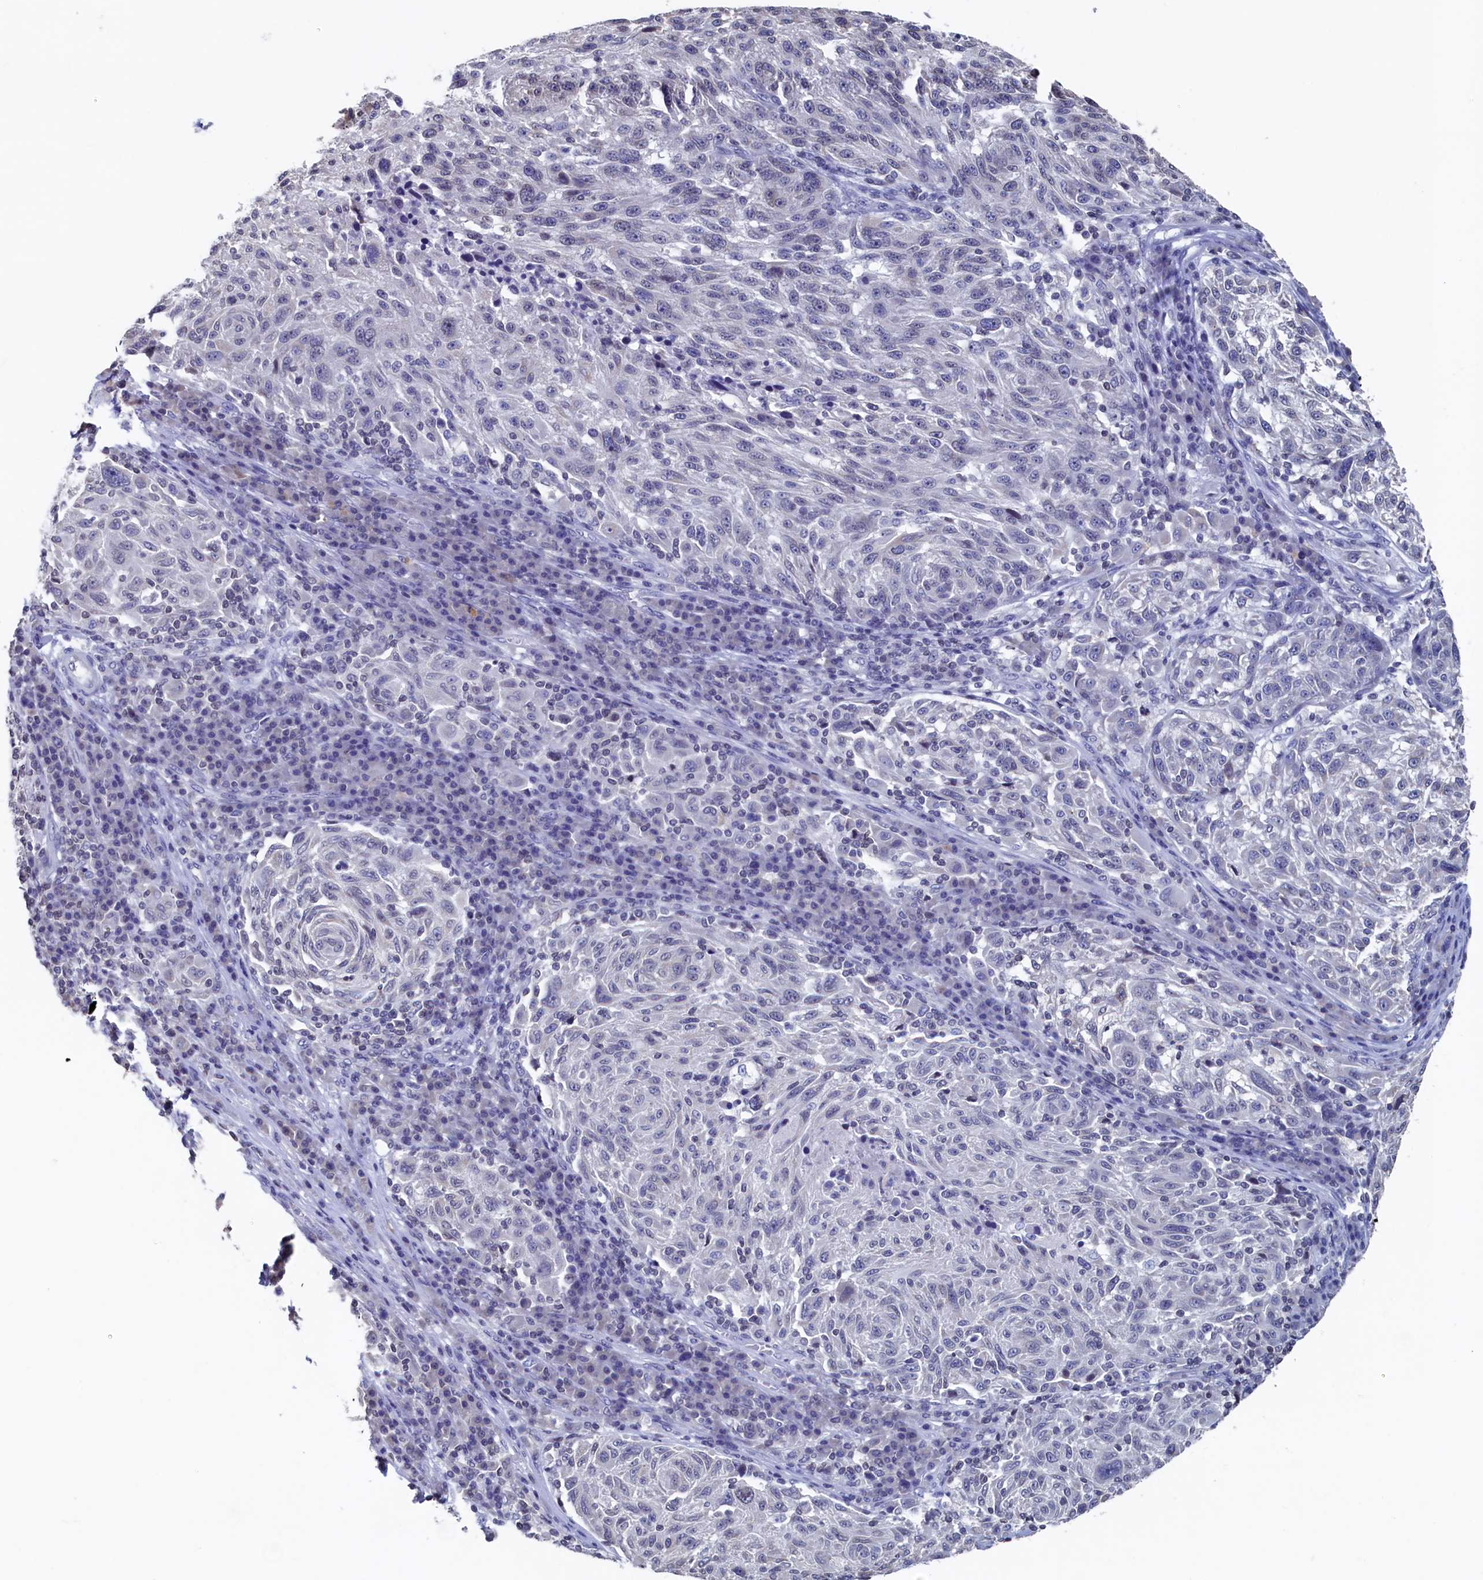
{"staining": {"intensity": "negative", "quantity": "none", "location": "none"}, "tissue": "melanoma", "cell_type": "Tumor cells", "image_type": "cancer", "snomed": [{"axis": "morphology", "description": "Malignant melanoma, NOS"}, {"axis": "topography", "description": "Skin"}], "caption": "Tumor cells show no significant protein expression in malignant melanoma. (Brightfield microscopy of DAB immunohistochemistry (IHC) at high magnification).", "gene": "C11orf54", "patient": {"sex": "male", "age": 53}}